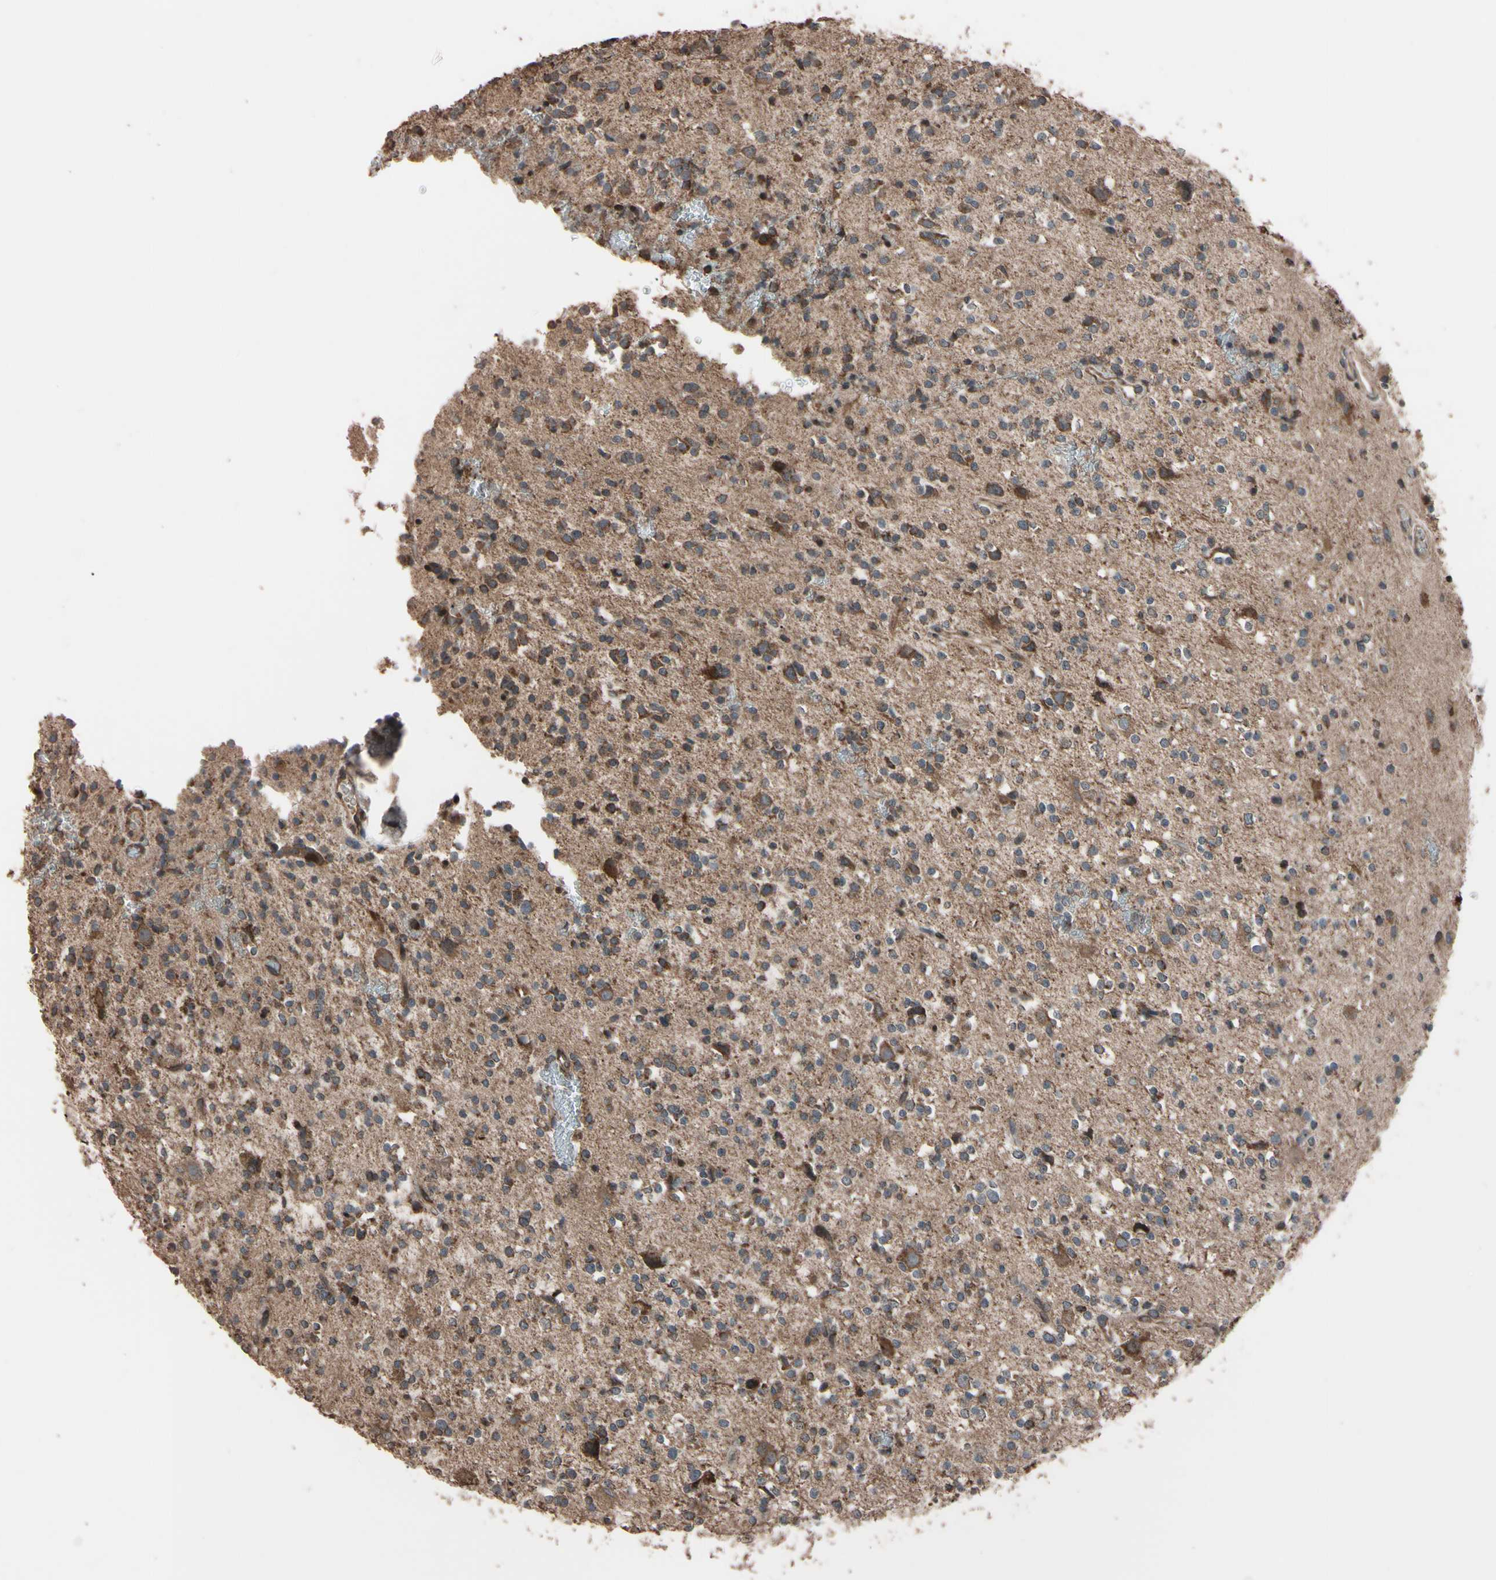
{"staining": {"intensity": "moderate", "quantity": "25%-75%", "location": "cytoplasmic/membranous"}, "tissue": "glioma", "cell_type": "Tumor cells", "image_type": "cancer", "snomed": [{"axis": "morphology", "description": "Glioma, malignant, High grade"}, {"axis": "topography", "description": "Brain"}], "caption": "Glioma tissue demonstrates moderate cytoplasmic/membranous staining in about 25%-75% of tumor cells, visualized by immunohistochemistry.", "gene": "TNFRSF1A", "patient": {"sex": "male", "age": 47}}